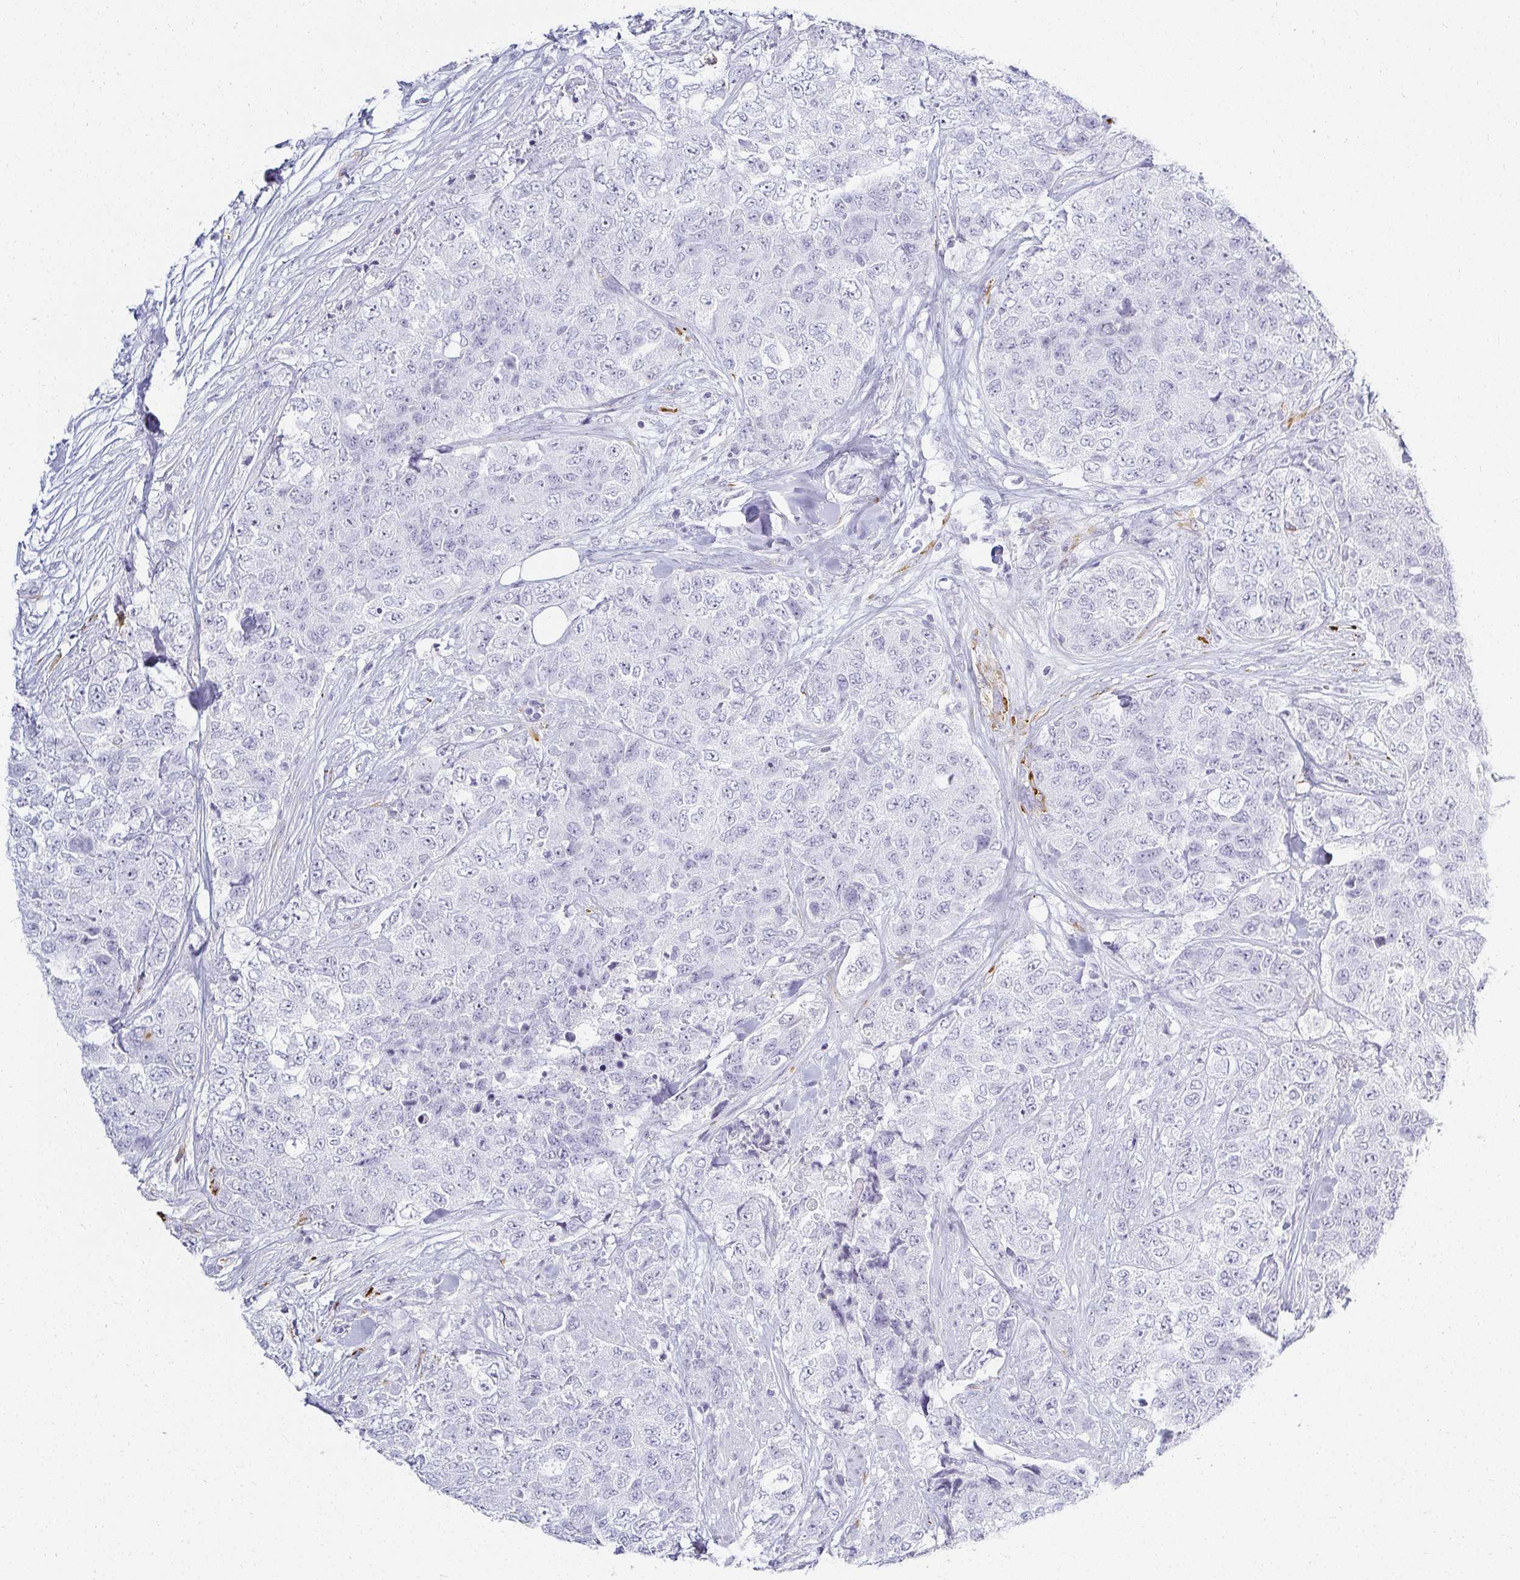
{"staining": {"intensity": "negative", "quantity": "none", "location": "none"}, "tissue": "urothelial cancer", "cell_type": "Tumor cells", "image_type": "cancer", "snomed": [{"axis": "morphology", "description": "Urothelial carcinoma, High grade"}, {"axis": "topography", "description": "Urinary bladder"}], "caption": "Urothelial carcinoma (high-grade) stained for a protein using immunohistochemistry shows no expression tumor cells.", "gene": "ACAN", "patient": {"sex": "female", "age": 78}}